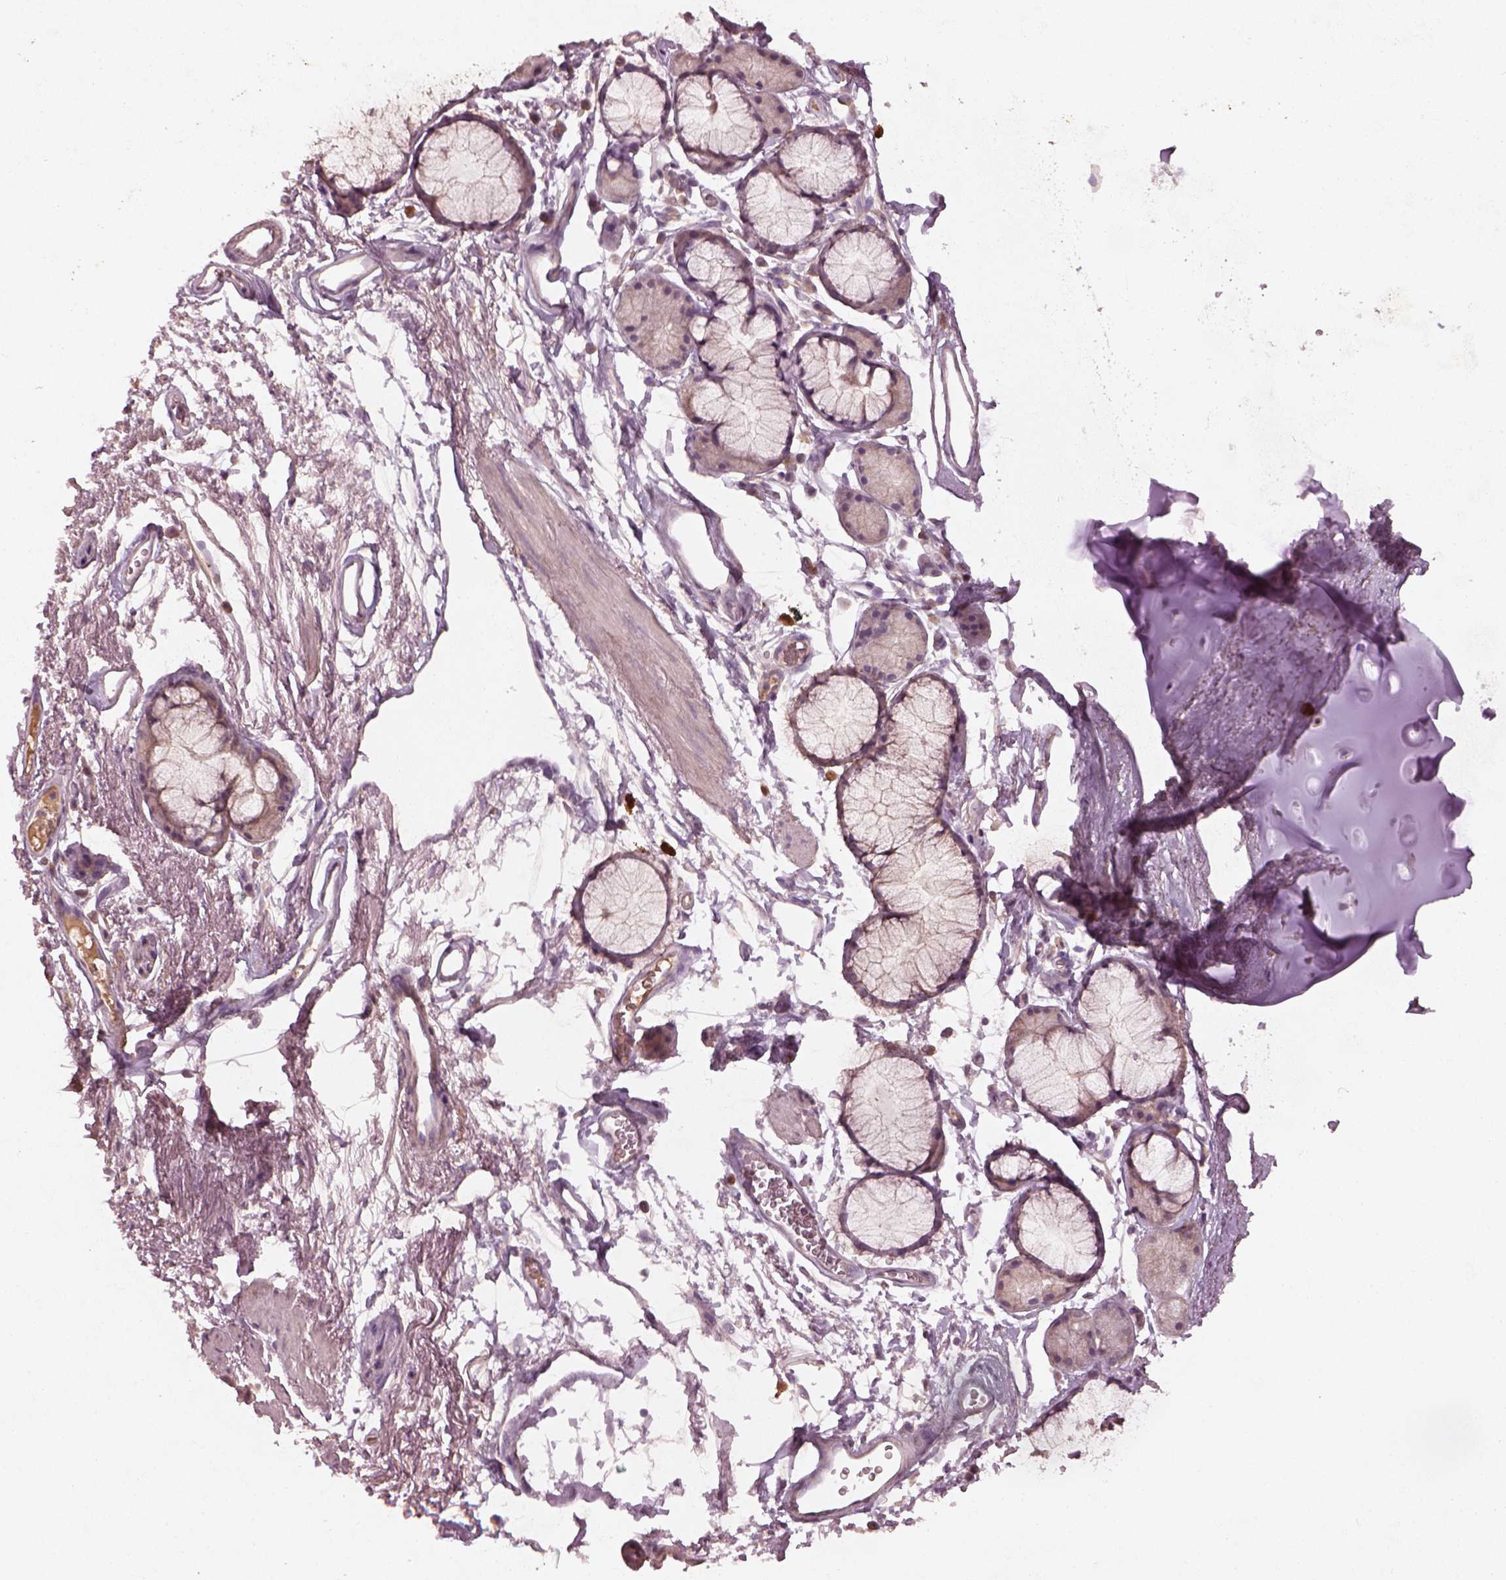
{"staining": {"intensity": "negative", "quantity": "none", "location": "none"}, "tissue": "soft tissue", "cell_type": "Chondrocytes", "image_type": "normal", "snomed": [{"axis": "morphology", "description": "Normal tissue, NOS"}, {"axis": "topography", "description": "Cartilage tissue"}, {"axis": "topography", "description": "Bronchus"}], "caption": "DAB (3,3'-diaminobenzidine) immunohistochemical staining of unremarkable human soft tissue displays no significant staining in chondrocytes.", "gene": "FAM234A", "patient": {"sex": "female", "age": 79}}